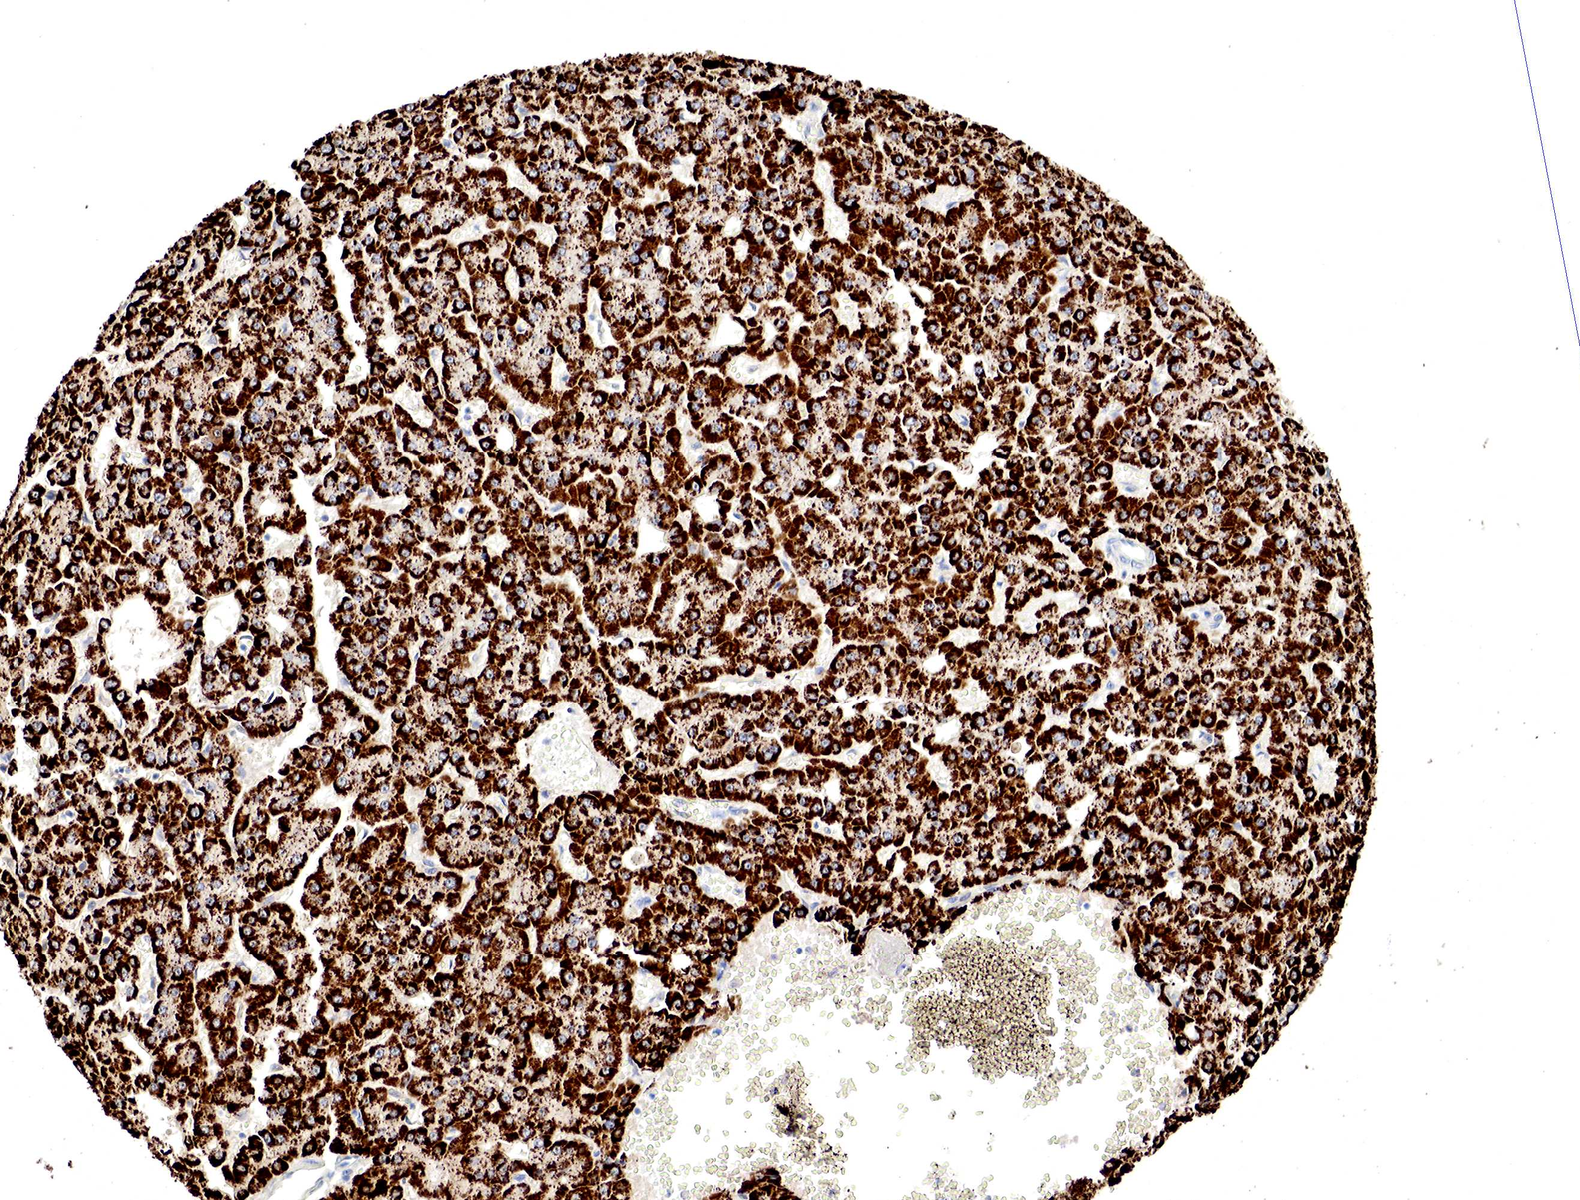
{"staining": {"intensity": "strong", "quantity": ">75%", "location": "cytoplasmic/membranous"}, "tissue": "liver cancer", "cell_type": "Tumor cells", "image_type": "cancer", "snomed": [{"axis": "morphology", "description": "Carcinoma, Hepatocellular, NOS"}, {"axis": "topography", "description": "Liver"}], "caption": "A high amount of strong cytoplasmic/membranous expression is identified in approximately >75% of tumor cells in liver cancer (hepatocellular carcinoma) tissue. The staining was performed using DAB (3,3'-diaminobenzidine), with brown indicating positive protein expression. Nuclei are stained blue with hematoxylin.", "gene": "OTC", "patient": {"sex": "male", "age": 47}}